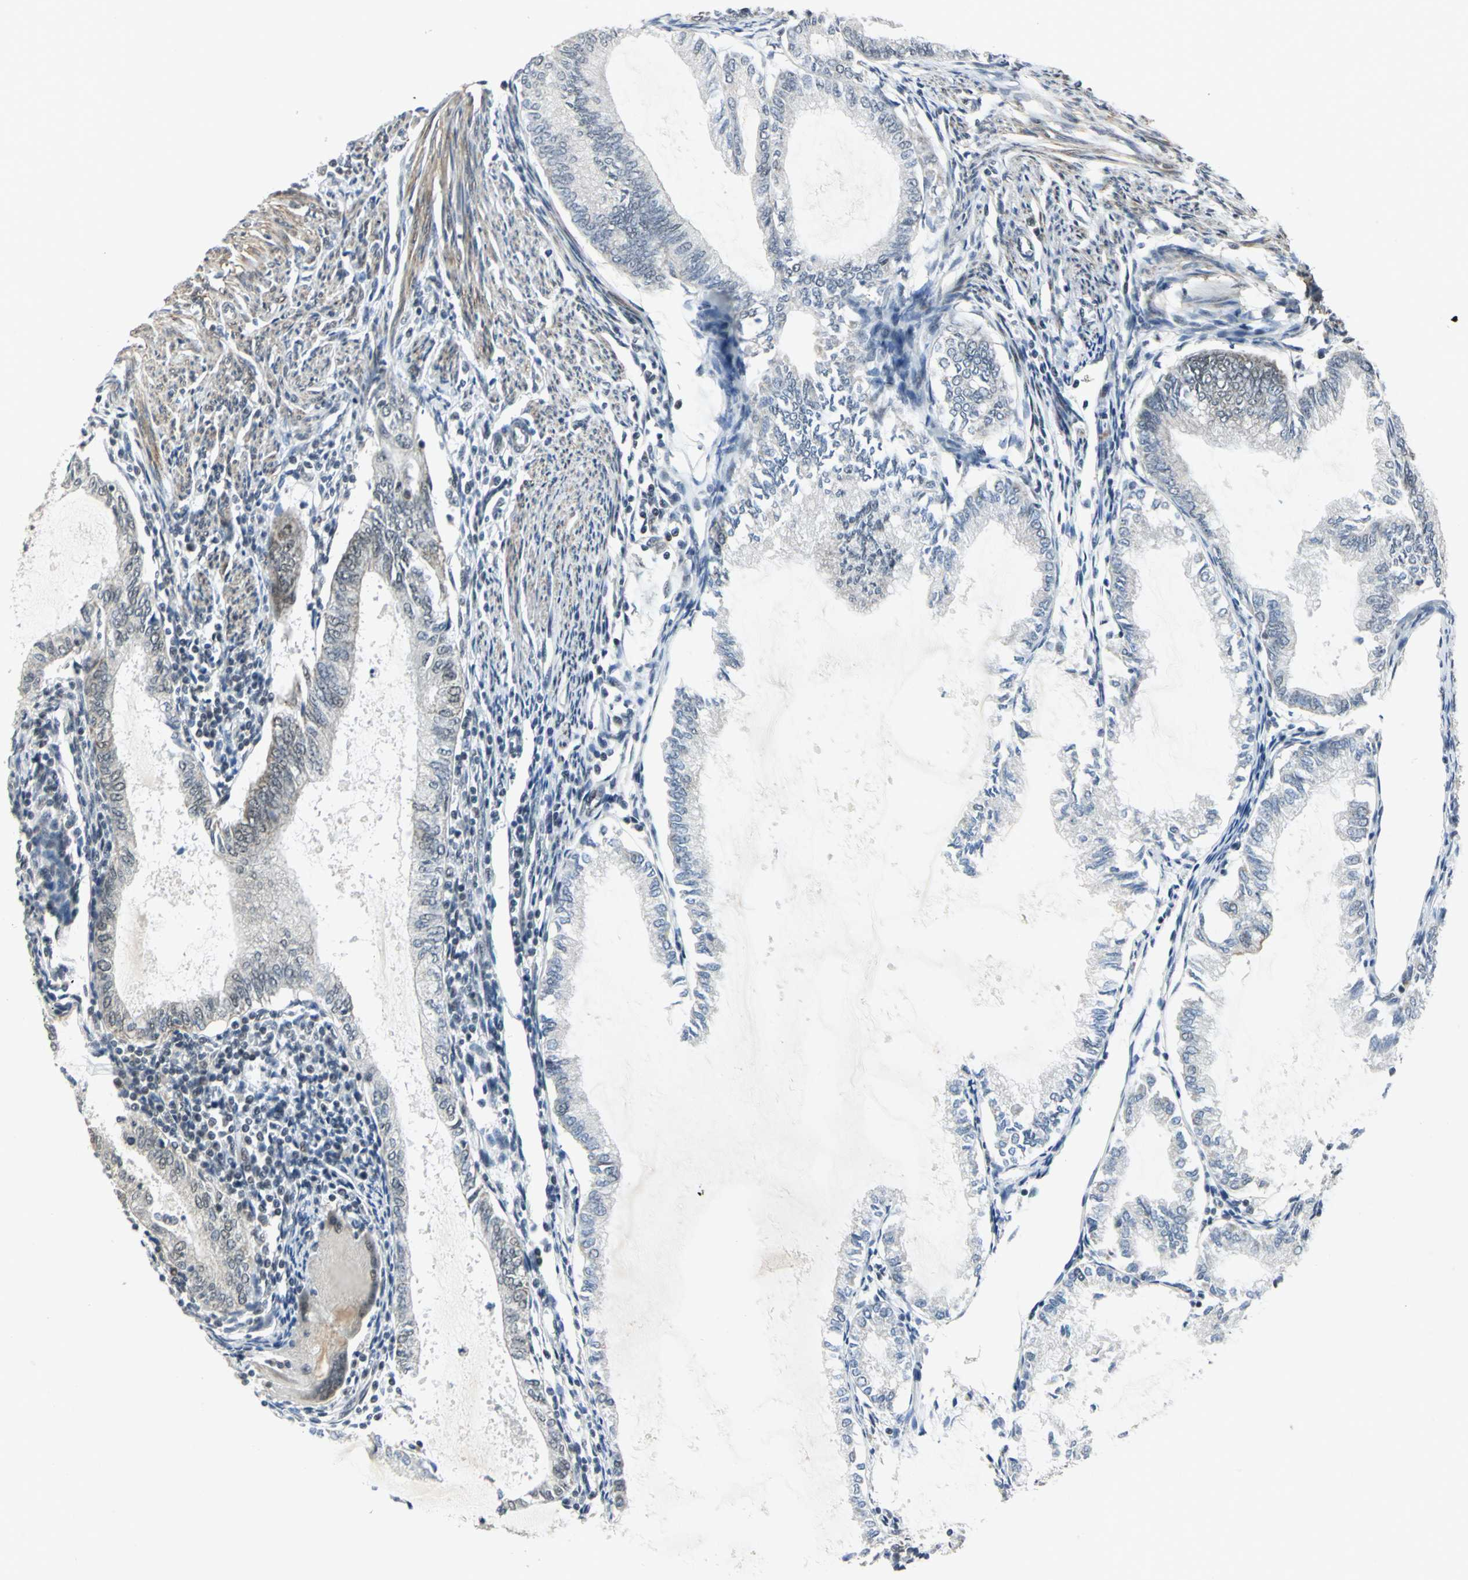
{"staining": {"intensity": "moderate", "quantity": "<25%", "location": "cytoplasmic/membranous"}, "tissue": "endometrial cancer", "cell_type": "Tumor cells", "image_type": "cancer", "snomed": [{"axis": "morphology", "description": "Adenocarcinoma, NOS"}, {"axis": "topography", "description": "Endometrium"}], "caption": "Endometrial cancer tissue reveals moderate cytoplasmic/membranous positivity in about <25% of tumor cells The staining was performed using DAB, with brown indicating positive protein expression. Nuclei are stained blue with hematoxylin.", "gene": "MTA1", "patient": {"sex": "female", "age": 86}}